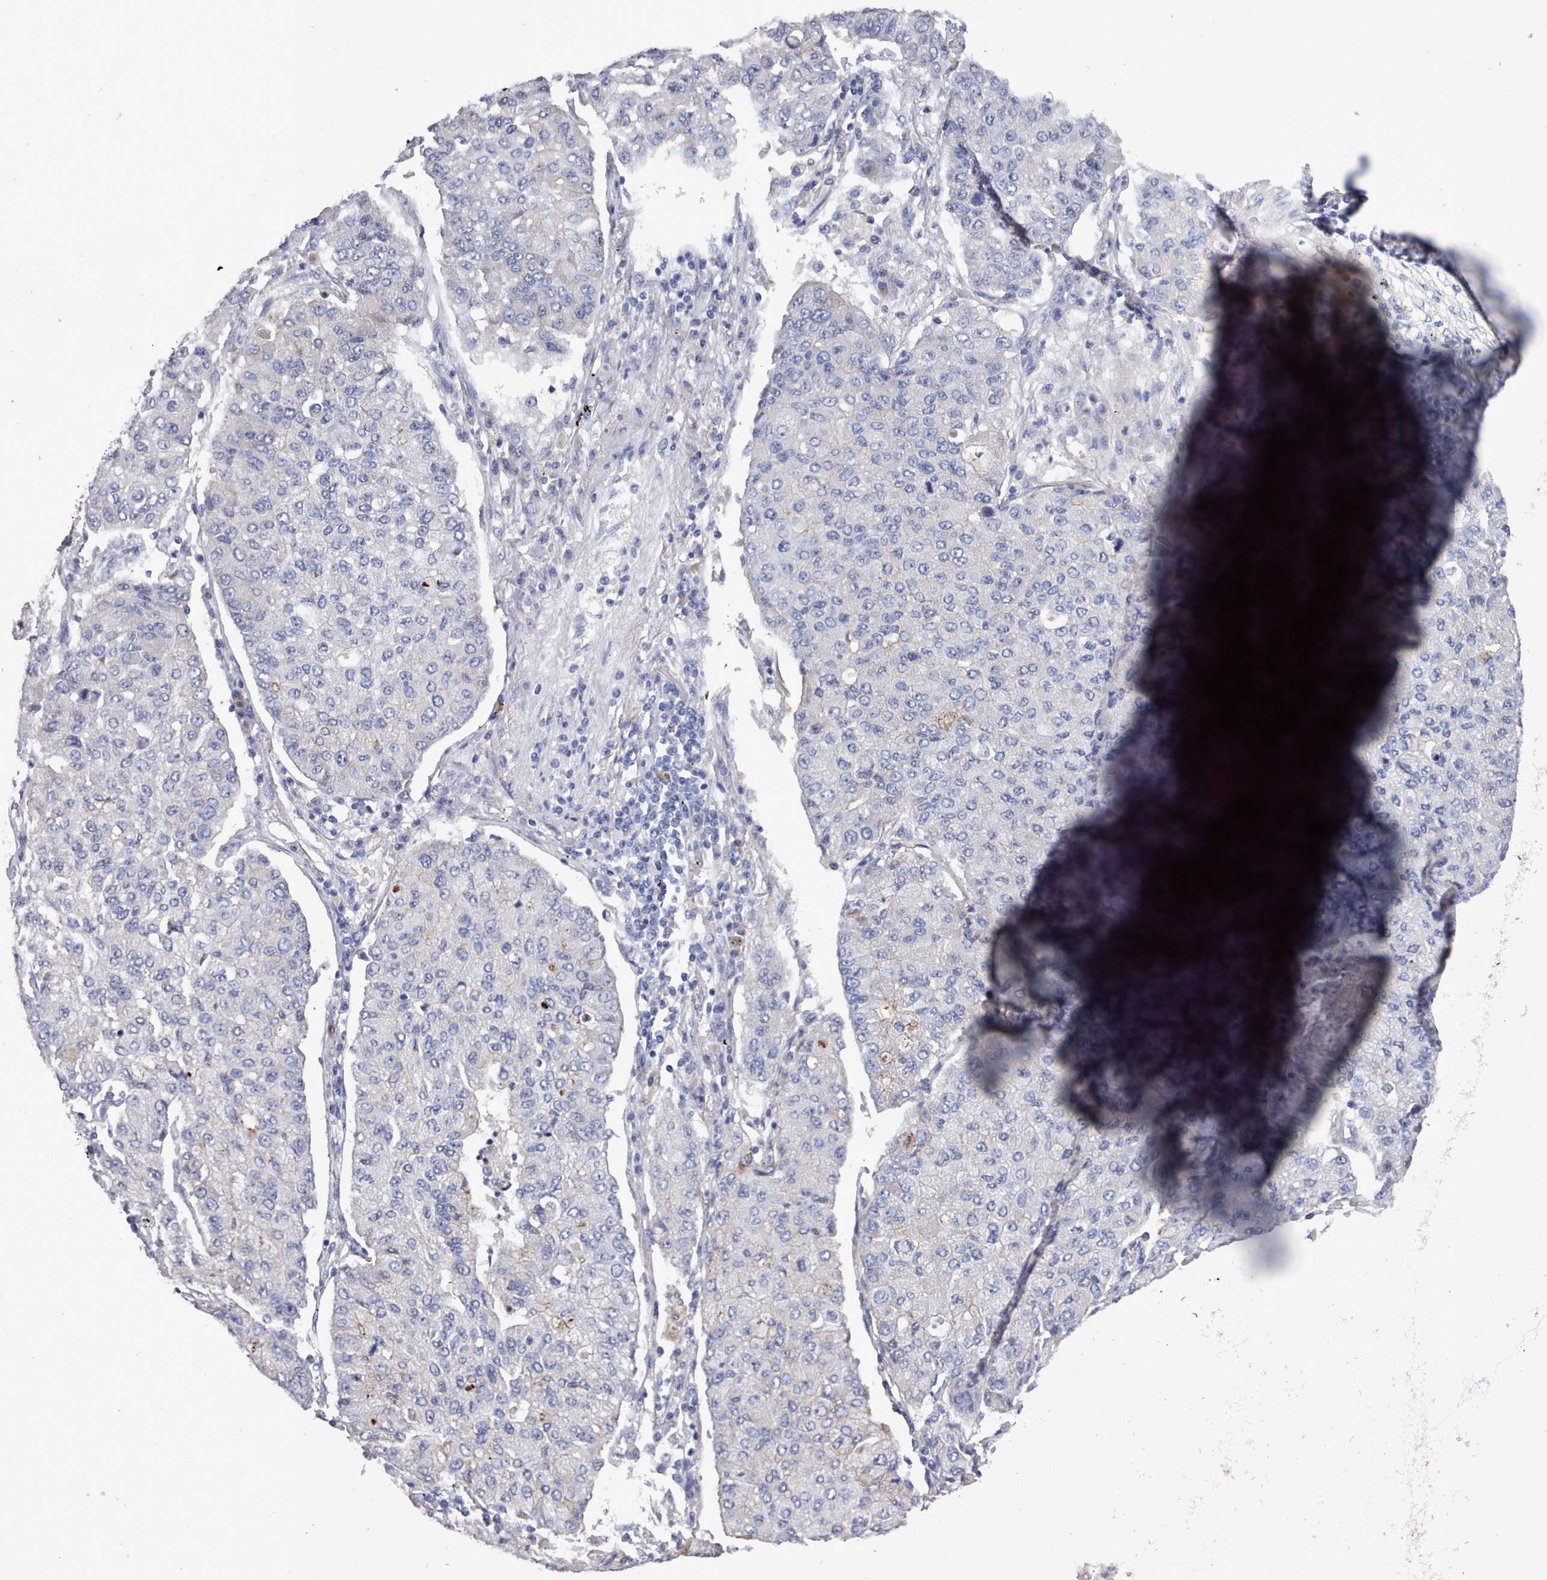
{"staining": {"intensity": "negative", "quantity": "none", "location": "none"}, "tissue": "lung cancer", "cell_type": "Tumor cells", "image_type": "cancer", "snomed": [{"axis": "morphology", "description": "Squamous cell carcinoma, NOS"}, {"axis": "topography", "description": "Lung"}], "caption": "This is an IHC micrograph of human lung cancer (squamous cell carcinoma). There is no expression in tumor cells.", "gene": "ACAD11", "patient": {"sex": "male", "age": 74}}